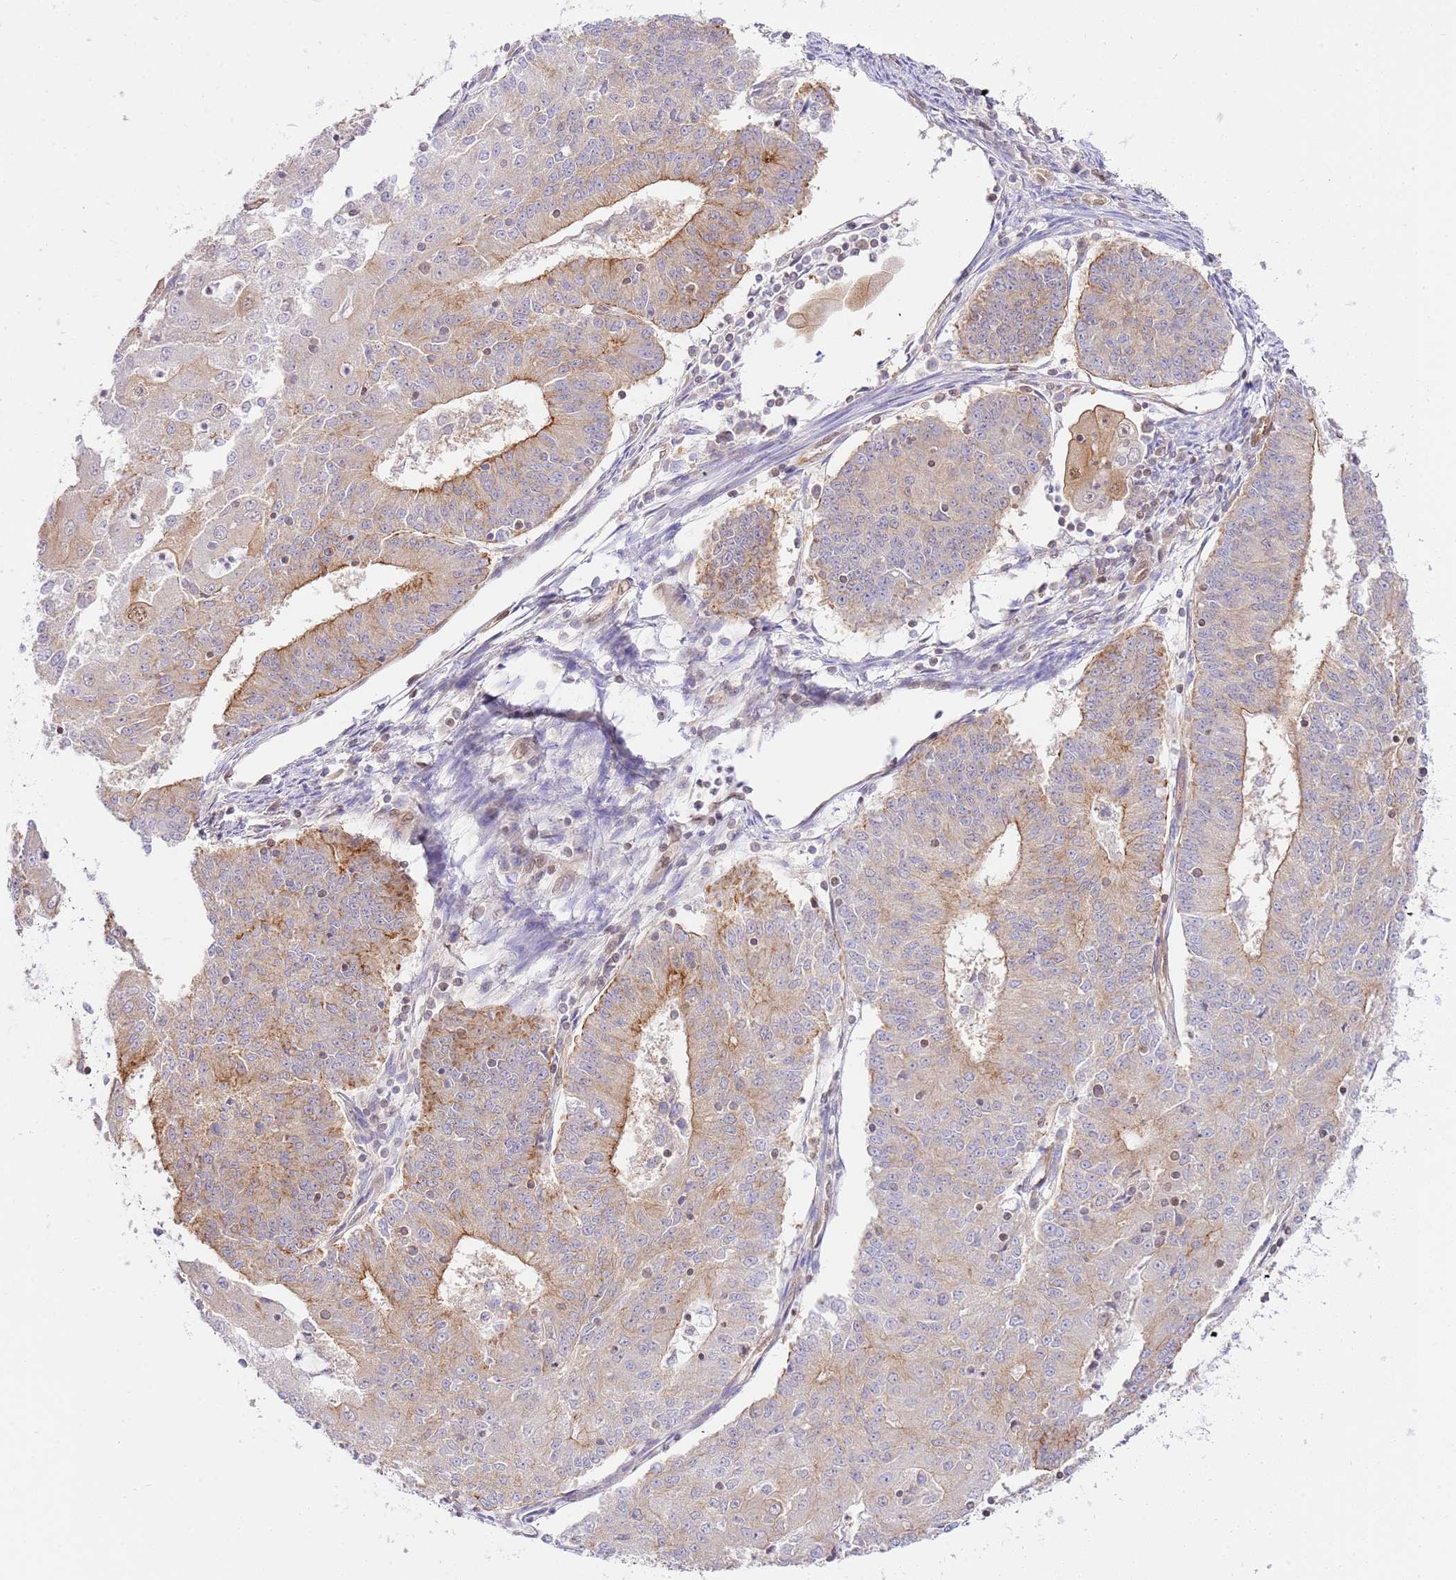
{"staining": {"intensity": "moderate", "quantity": "<25%", "location": "cytoplasmic/membranous"}, "tissue": "endometrial cancer", "cell_type": "Tumor cells", "image_type": "cancer", "snomed": [{"axis": "morphology", "description": "Adenocarcinoma, NOS"}, {"axis": "topography", "description": "Endometrium"}], "caption": "Immunohistochemistry (IHC) image of human adenocarcinoma (endometrial) stained for a protein (brown), which demonstrates low levels of moderate cytoplasmic/membranous positivity in about <25% of tumor cells.", "gene": "TRIM37", "patient": {"sex": "female", "age": 56}}